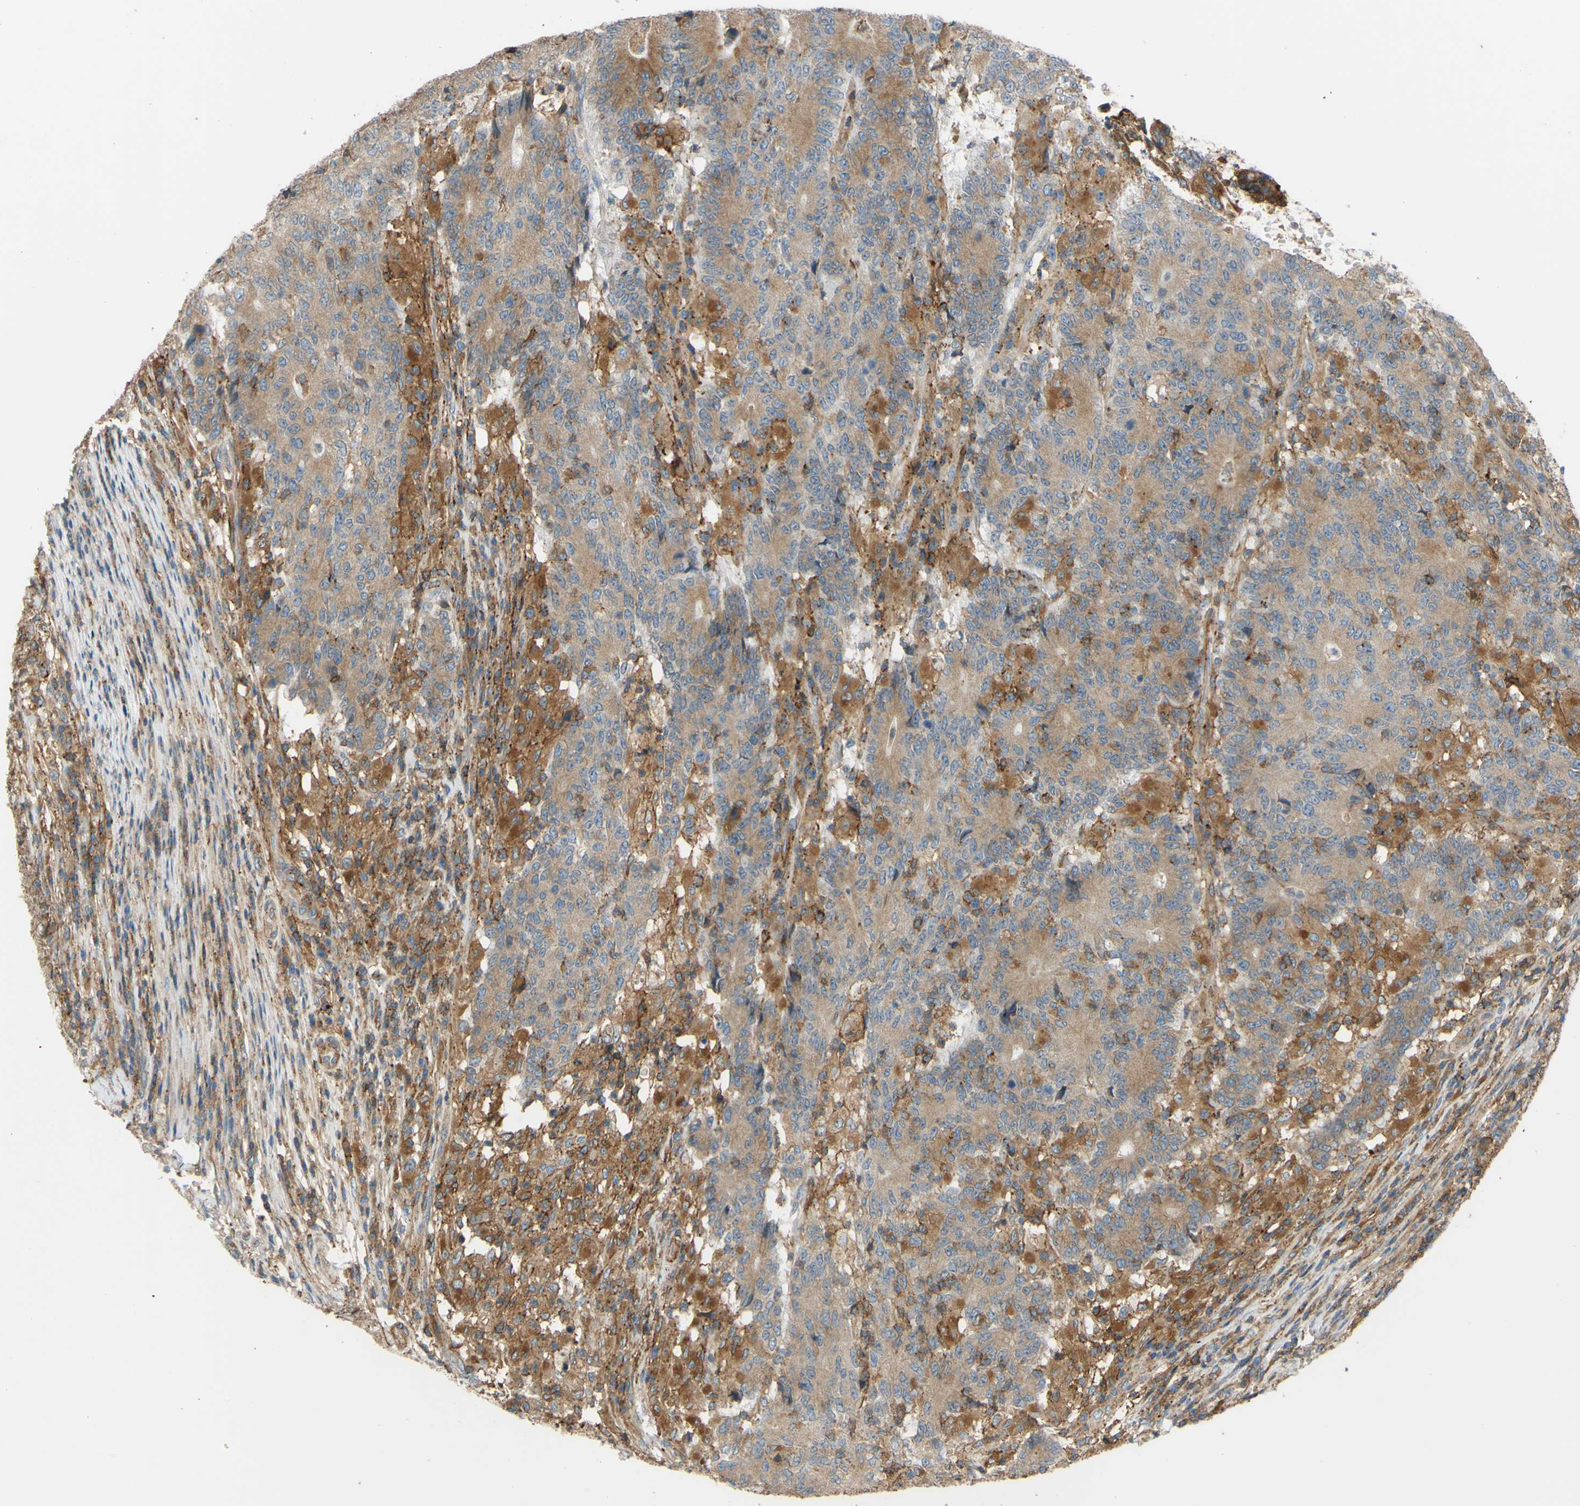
{"staining": {"intensity": "weak", "quantity": ">75%", "location": "cytoplasmic/membranous"}, "tissue": "colorectal cancer", "cell_type": "Tumor cells", "image_type": "cancer", "snomed": [{"axis": "morphology", "description": "Normal tissue, NOS"}, {"axis": "morphology", "description": "Adenocarcinoma, NOS"}, {"axis": "topography", "description": "Colon"}], "caption": "Human colorectal cancer (adenocarcinoma) stained with a protein marker exhibits weak staining in tumor cells.", "gene": "POR", "patient": {"sex": "female", "age": 75}}